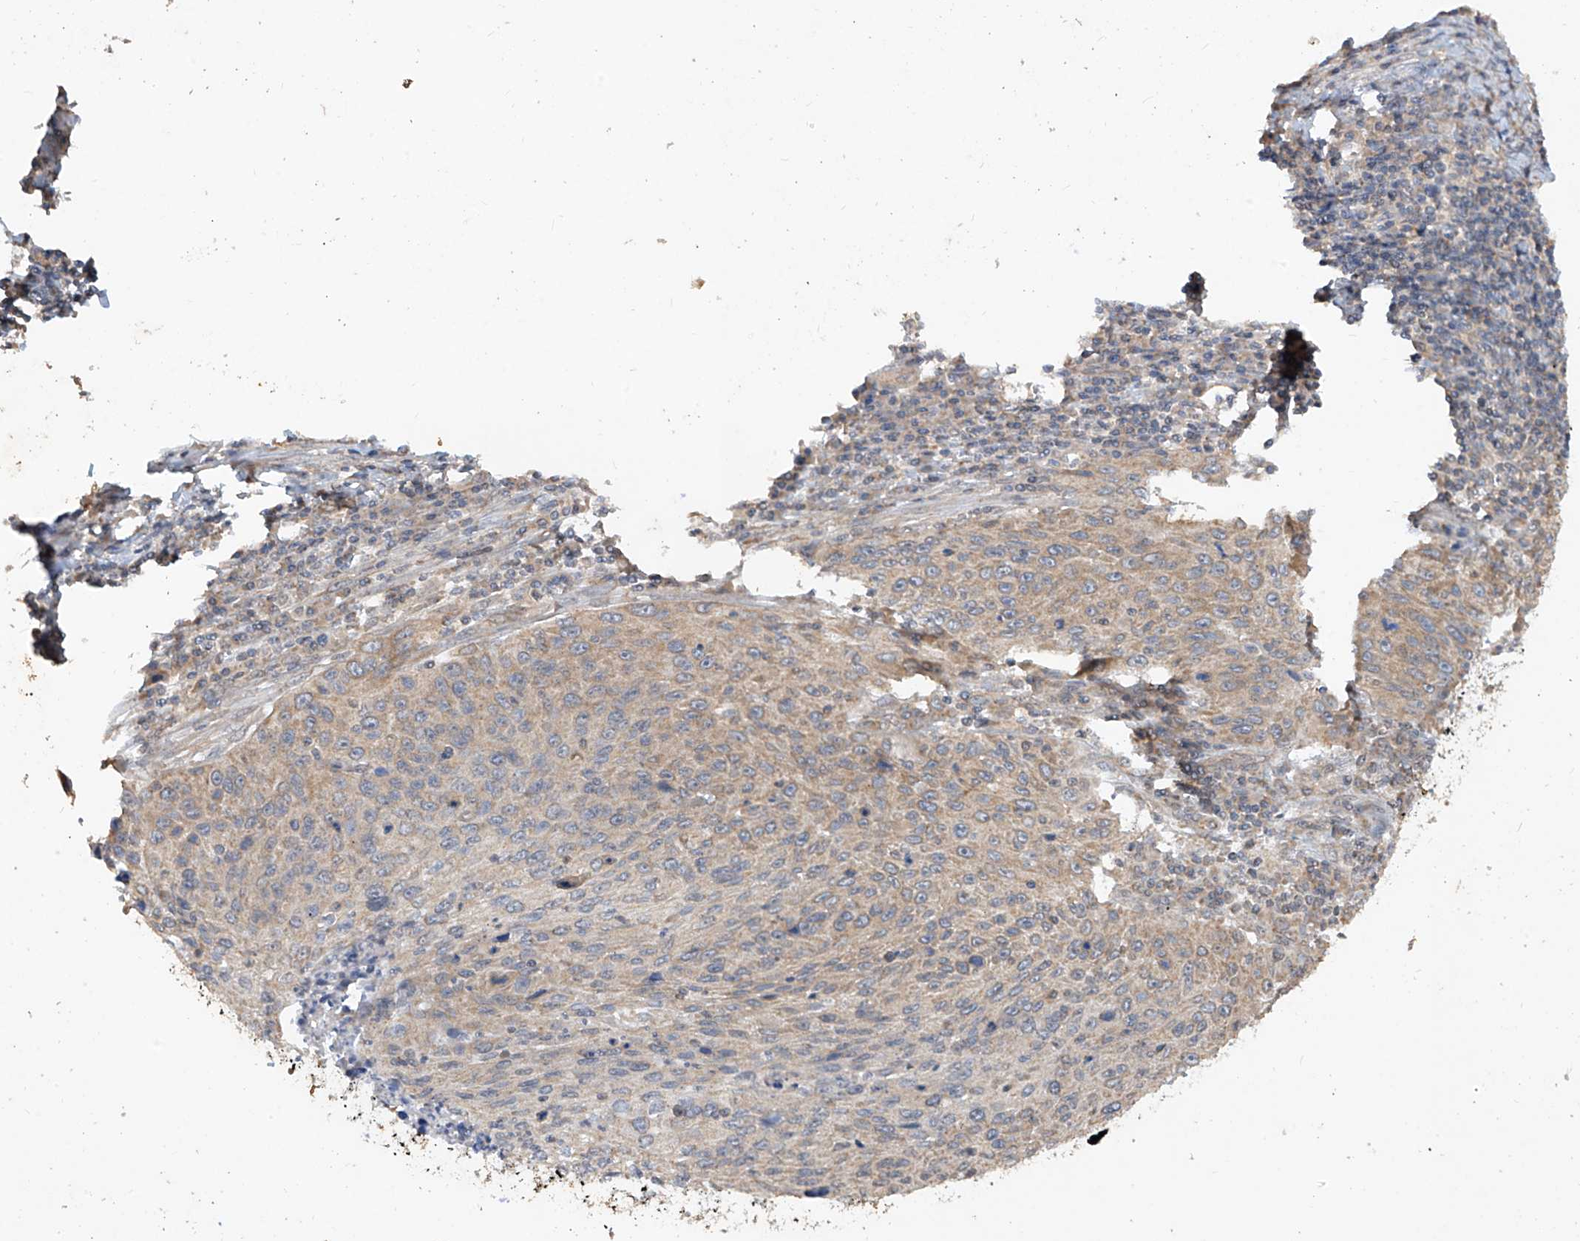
{"staining": {"intensity": "weak", "quantity": ">75%", "location": "cytoplasmic/membranous"}, "tissue": "cervical cancer", "cell_type": "Tumor cells", "image_type": "cancer", "snomed": [{"axis": "morphology", "description": "Squamous cell carcinoma, NOS"}, {"axis": "topography", "description": "Cervix"}], "caption": "Immunohistochemical staining of human cervical cancer (squamous cell carcinoma) demonstrates weak cytoplasmic/membranous protein expression in about >75% of tumor cells.", "gene": "MTUS2", "patient": {"sex": "female", "age": 32}}